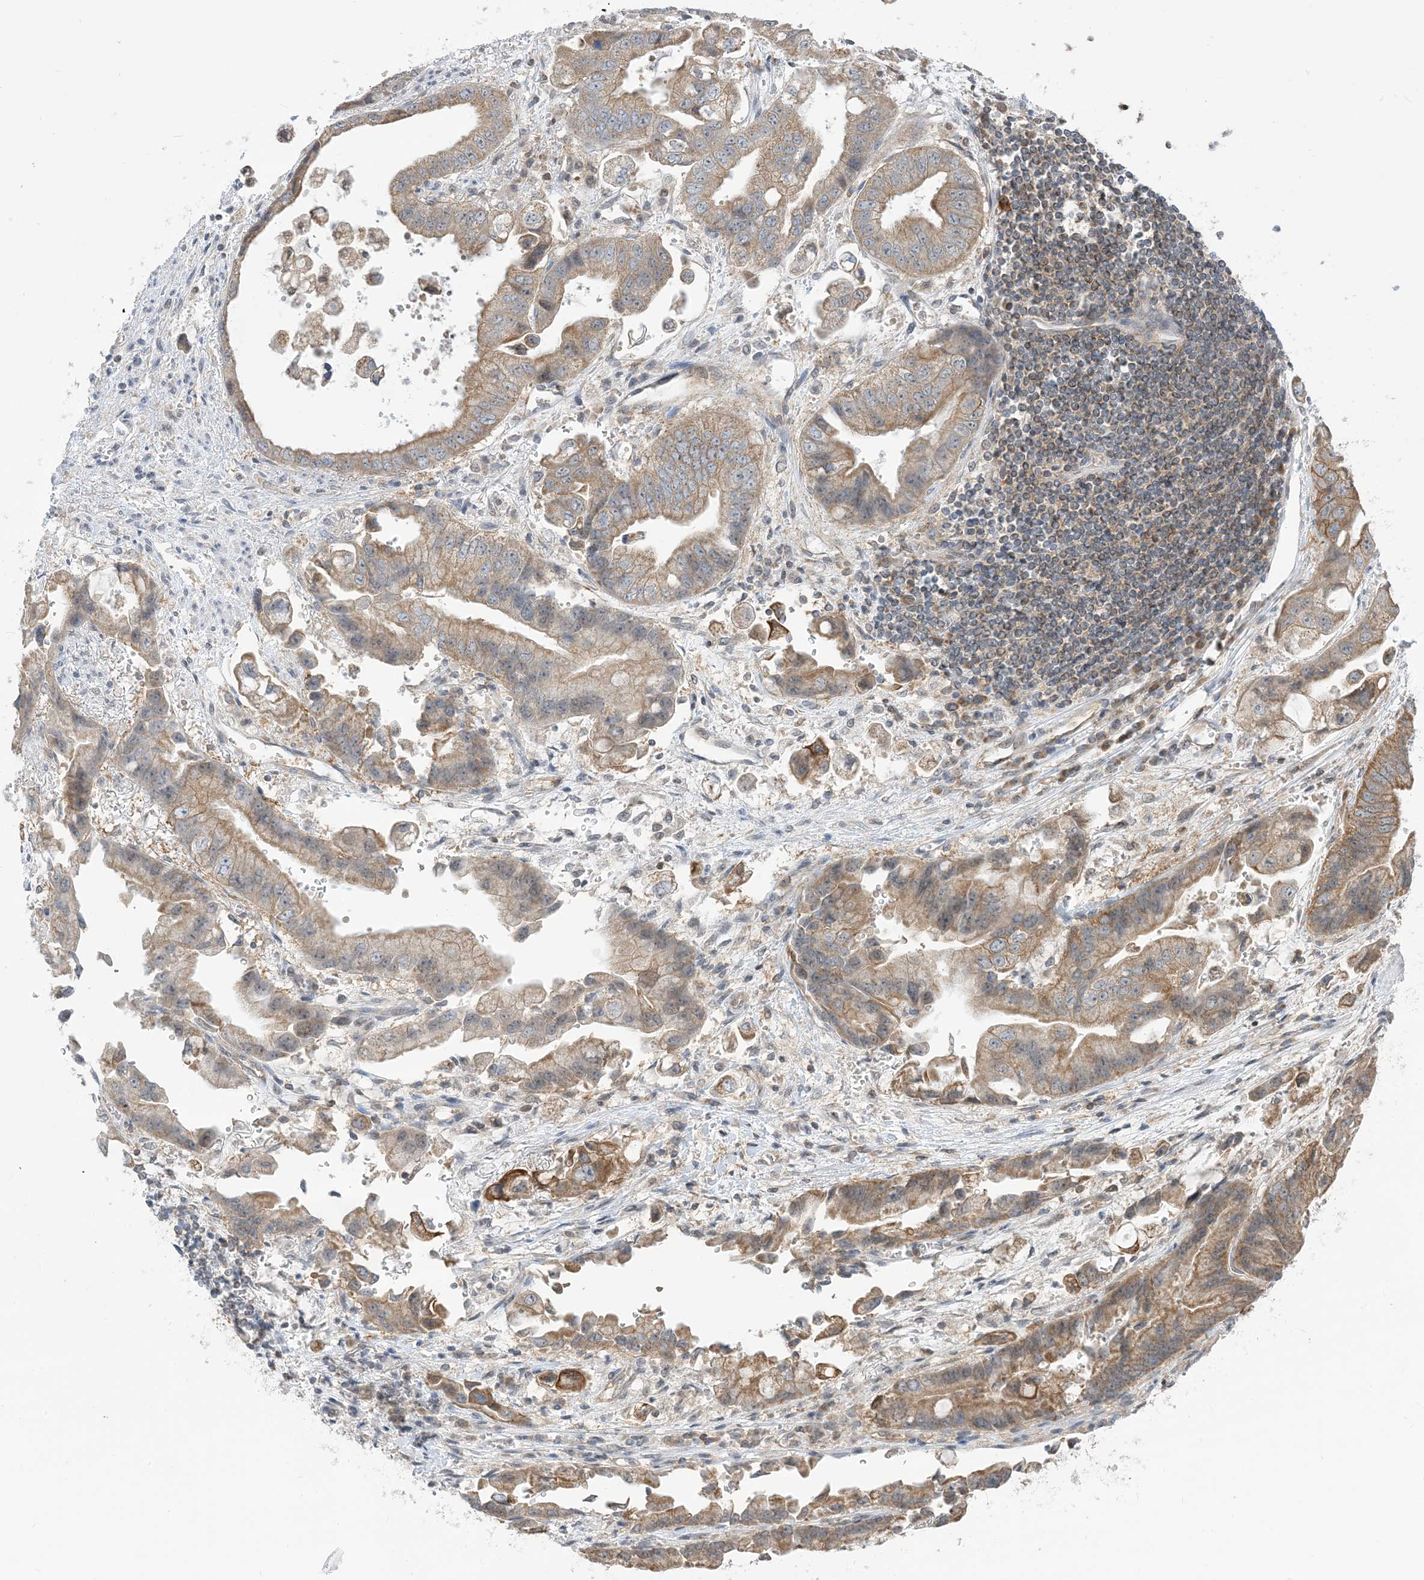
{"staining": {"intensity": "moderate", "quantity": ">75%", "location": "cytoplasmic/membranous"}, "tissue": "stomach cancer", "cell_type": "Tumor cells", "image_type": "cancer", "snomed": [{"axis": "morphology", "description": "Adenocarcinoma, NOS"}, {"axis": "topography", "description": "Stomach"}], "caption": "Immunohistochemistry (IHC) staining of stomach adenocarcinoma, which reveals medium levels of moderate cytoplasmic/membranous positivity in approximately >75% of tumor cells indicating moderate cytoplasmic/membranous protein expression. The staining was performed using DAB (brown) for protein detection and nuclei were counterstained in hematoxylin (blue).", "gene": "CASP4", "patient": {"sex": "male", "age": 62}}